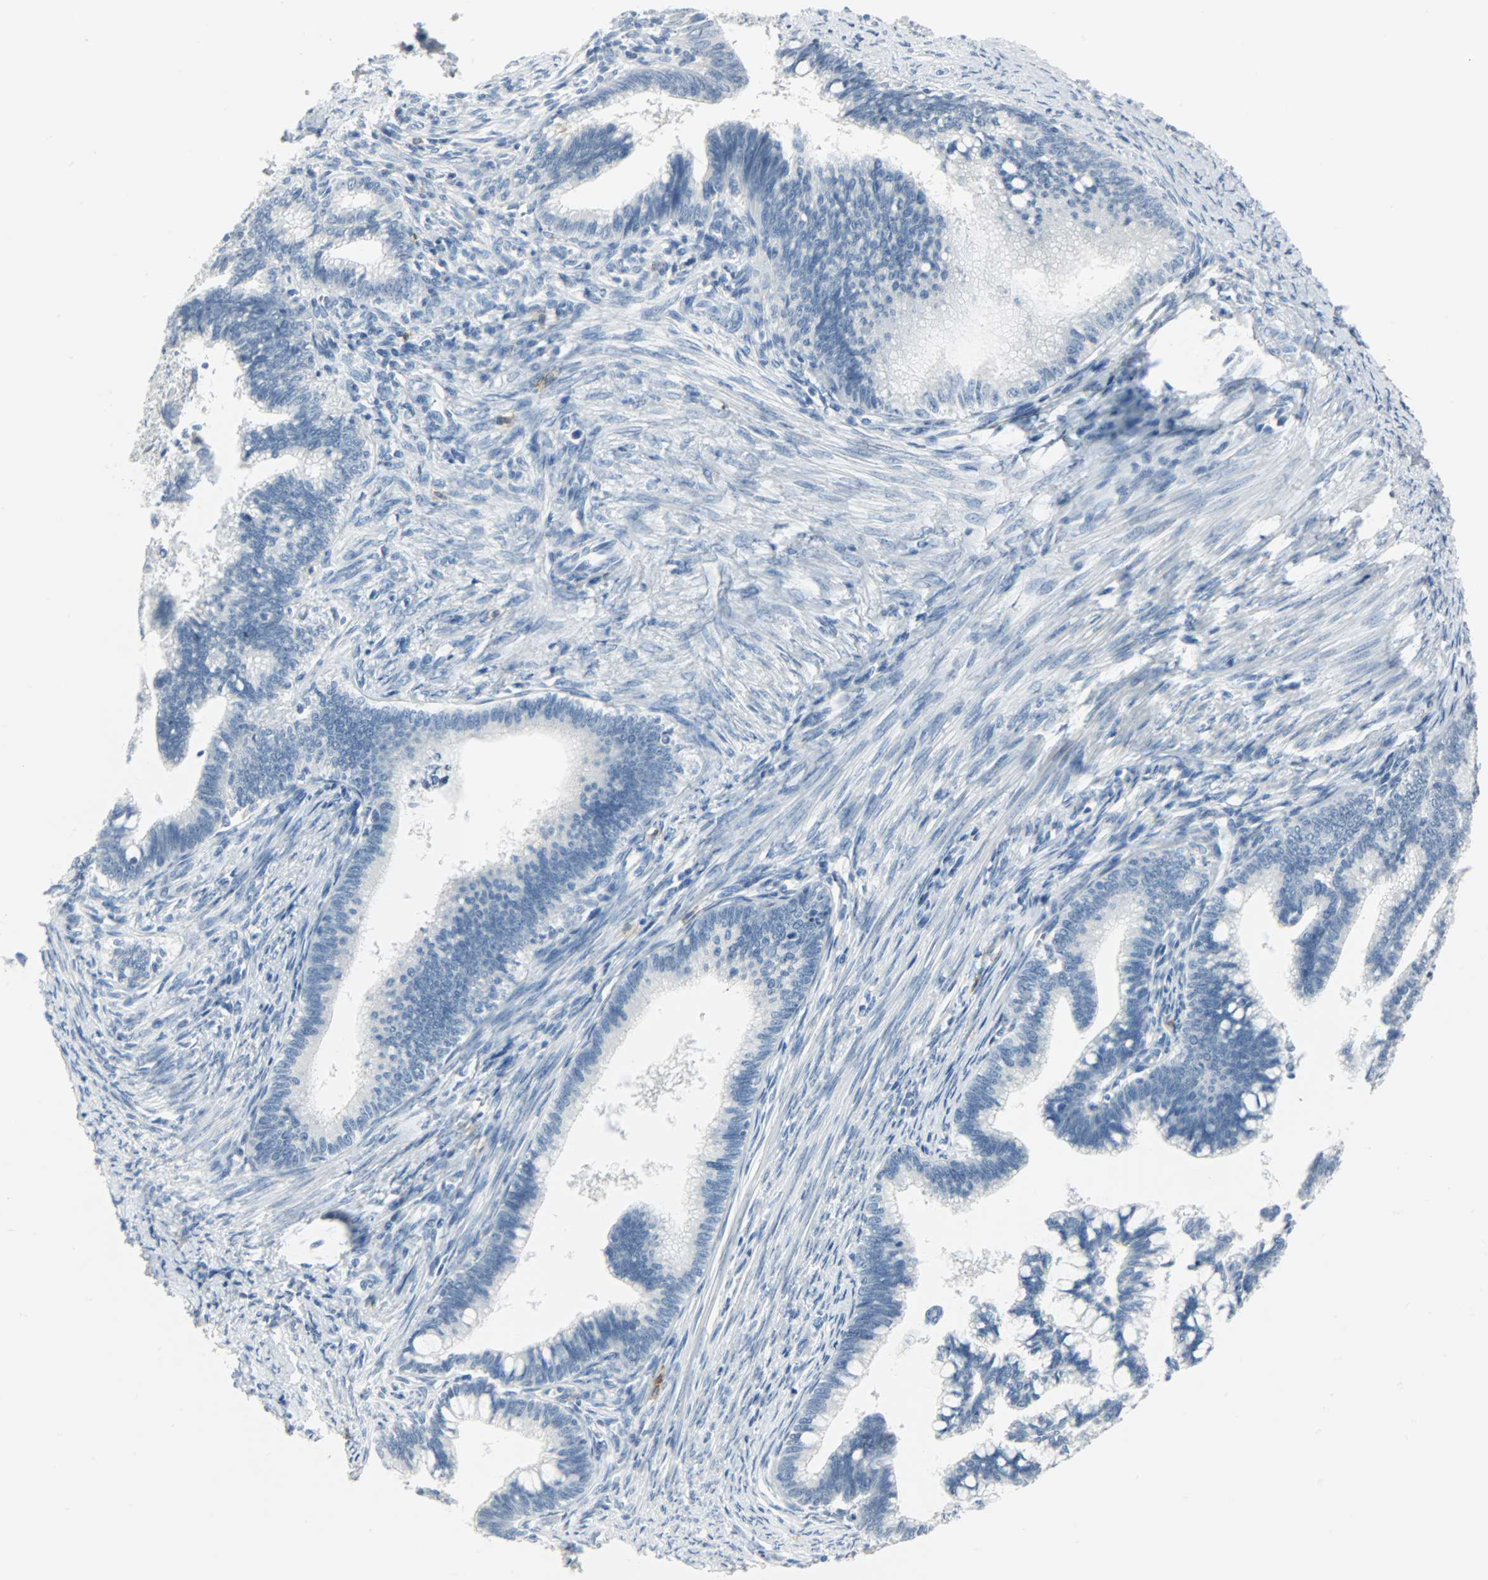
{"staining": {"intensity": "negative", "quantity": "none", "location": "none"}, "tissue": "cervical cancer", "cell_type": "Tumor cells", "image_type": "cancer", "snomed": [{"axis": "morphology", "description": "Adenocarcinoma, NOS"}, {"axis": "topography", "description": "Cervix"}], "caption": "This micrograph is of adenocarcinoma (cervical) stained with immunohistochemistry to label a protein in brown with the nuclei are counter-stained blue. There is no staining in tumor cells.", "gene": "KIT", "patient": {"sex": "female", "age": 36}}